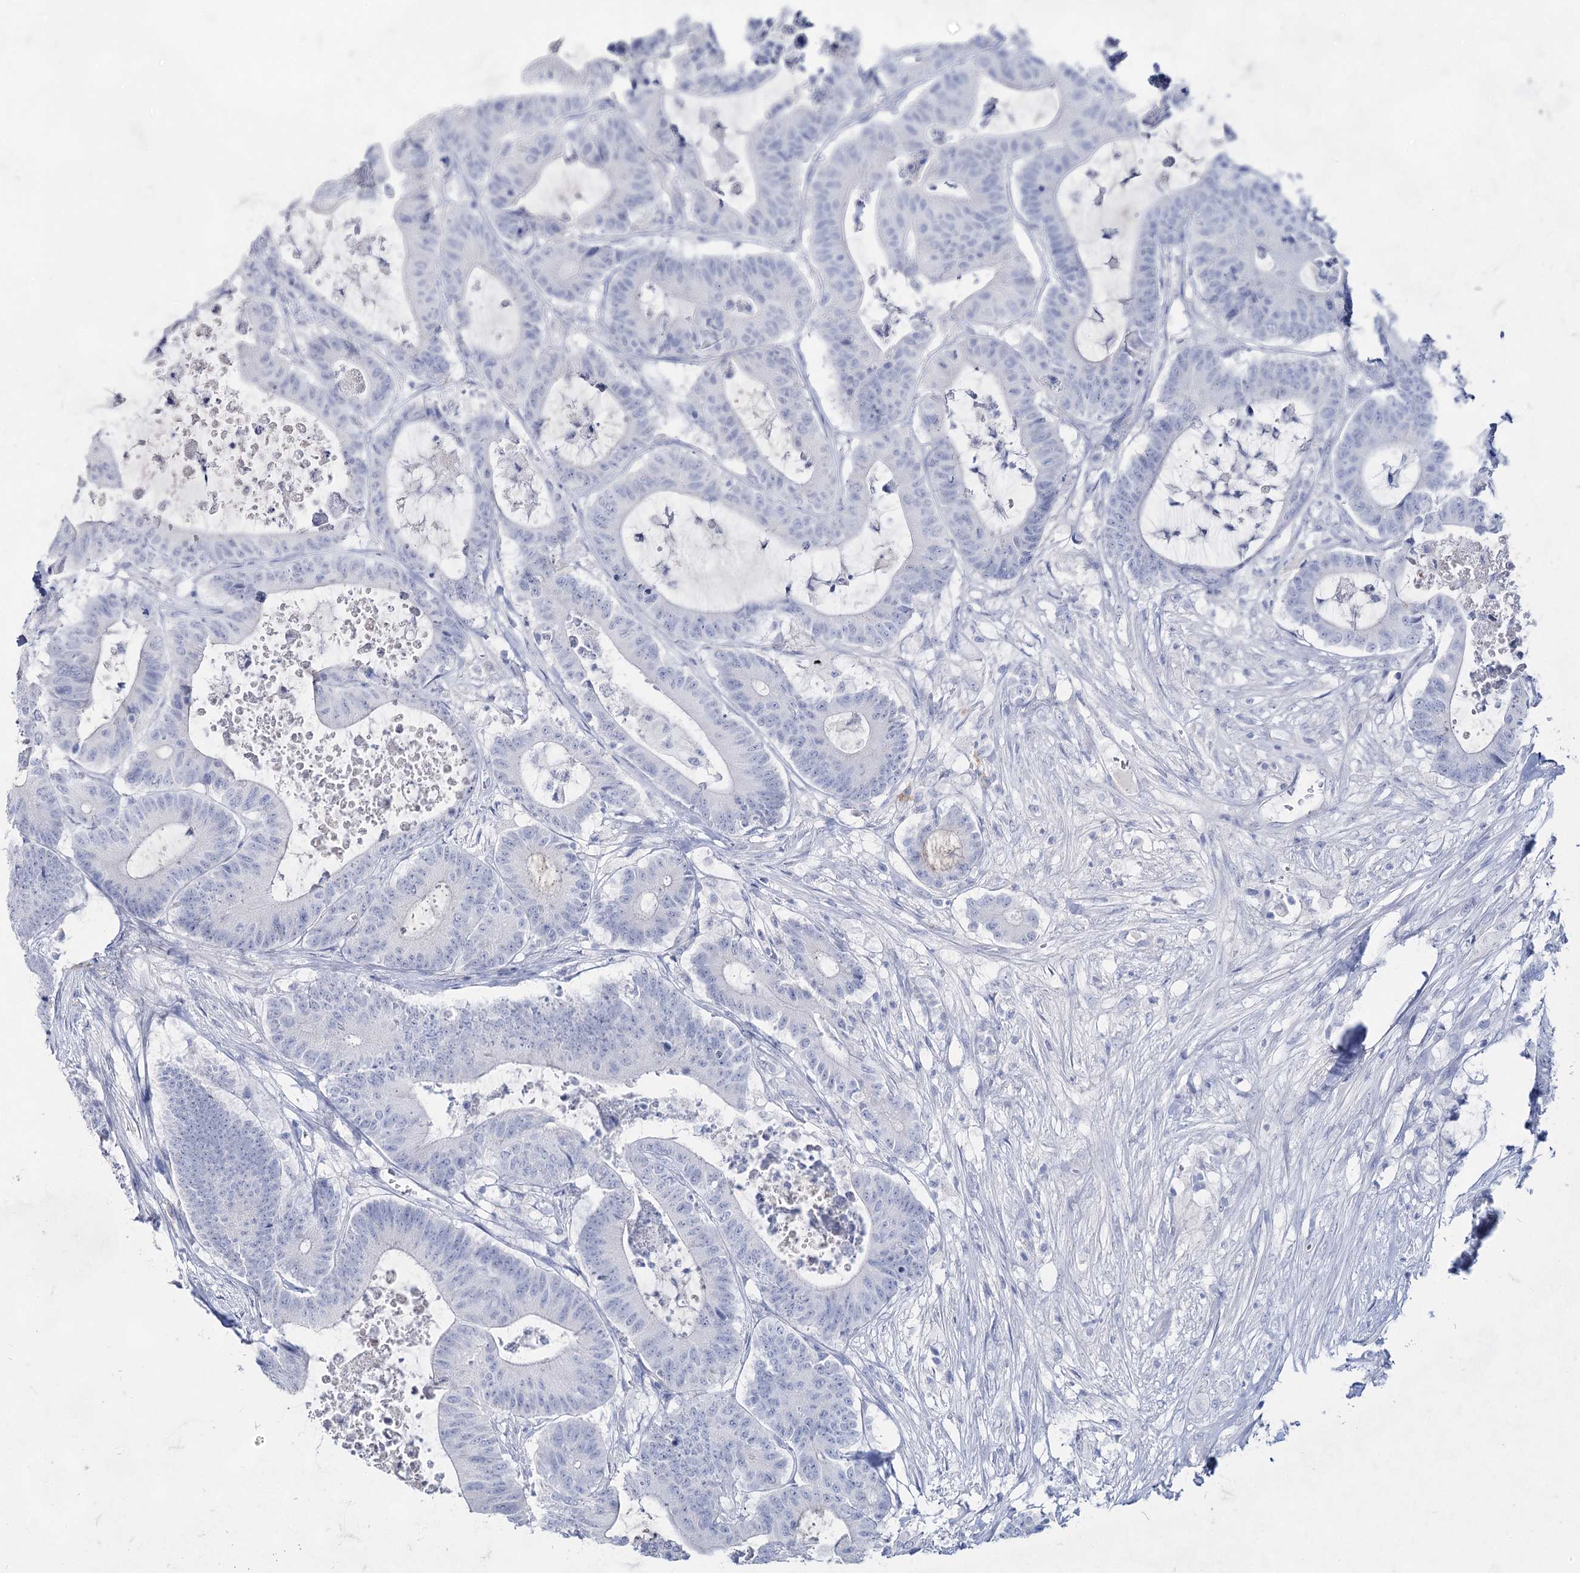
{"staining": {"intensity": "negative", "quantity": "none", "location": "none"}, "tissue": "colorectal cancer", "cell_type": "Tumor cells", "image_type": "cancer", "snomed": [{"axis": "morphology", "description": "Adenocarcinoma, NOS"}, {"axis": "topography", "description": "Colon"}], "caption": "Immunohistochemistry micrograph of neoplastic tissue: human colorectal adenocarcinoma stained with DAB displays no significant protein expression in tumor cells. (DAB (3,3'-diaminobenzidine) immunohistochemistry (IHC), high magnification).", "gene": "ACRV1", "patient": {"sex": "female", "age": 84}}